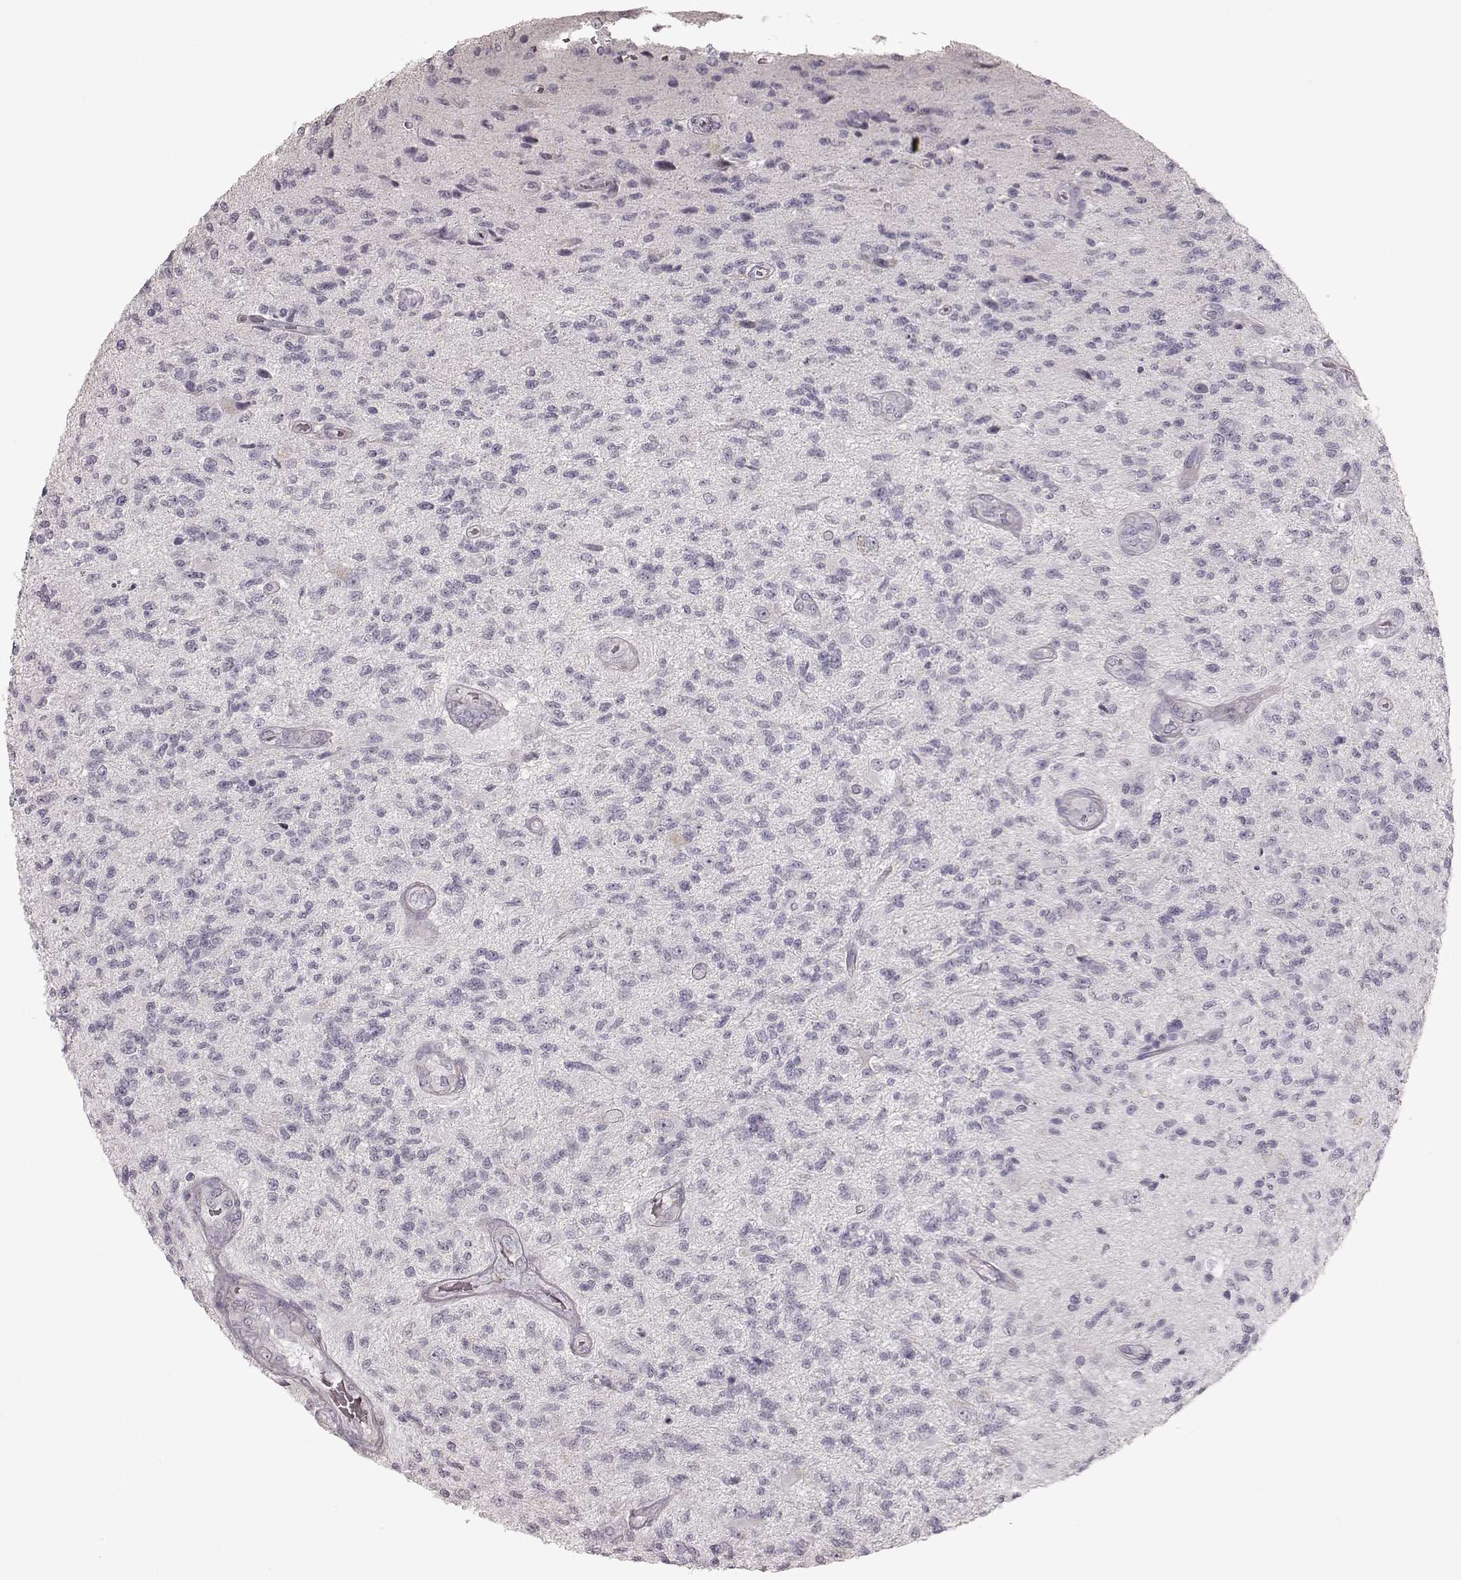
{"staining": {"intensity": "negative", "quantity": "none", "location": "none"}, "tissue": "glioma", "cell_type": "Tumor cells", "image_type": "cancer", "snomed": [{"axis": "morphology", "description": "Glioma, malignant, High grade"}, {"axis": "topography", "description": "Brain"}], "caption": "Protein analysis of glioma shows no significant expression in tumor cells.", "gene": "PRLHR", "patient": {"sex": "male", "age": 56}}